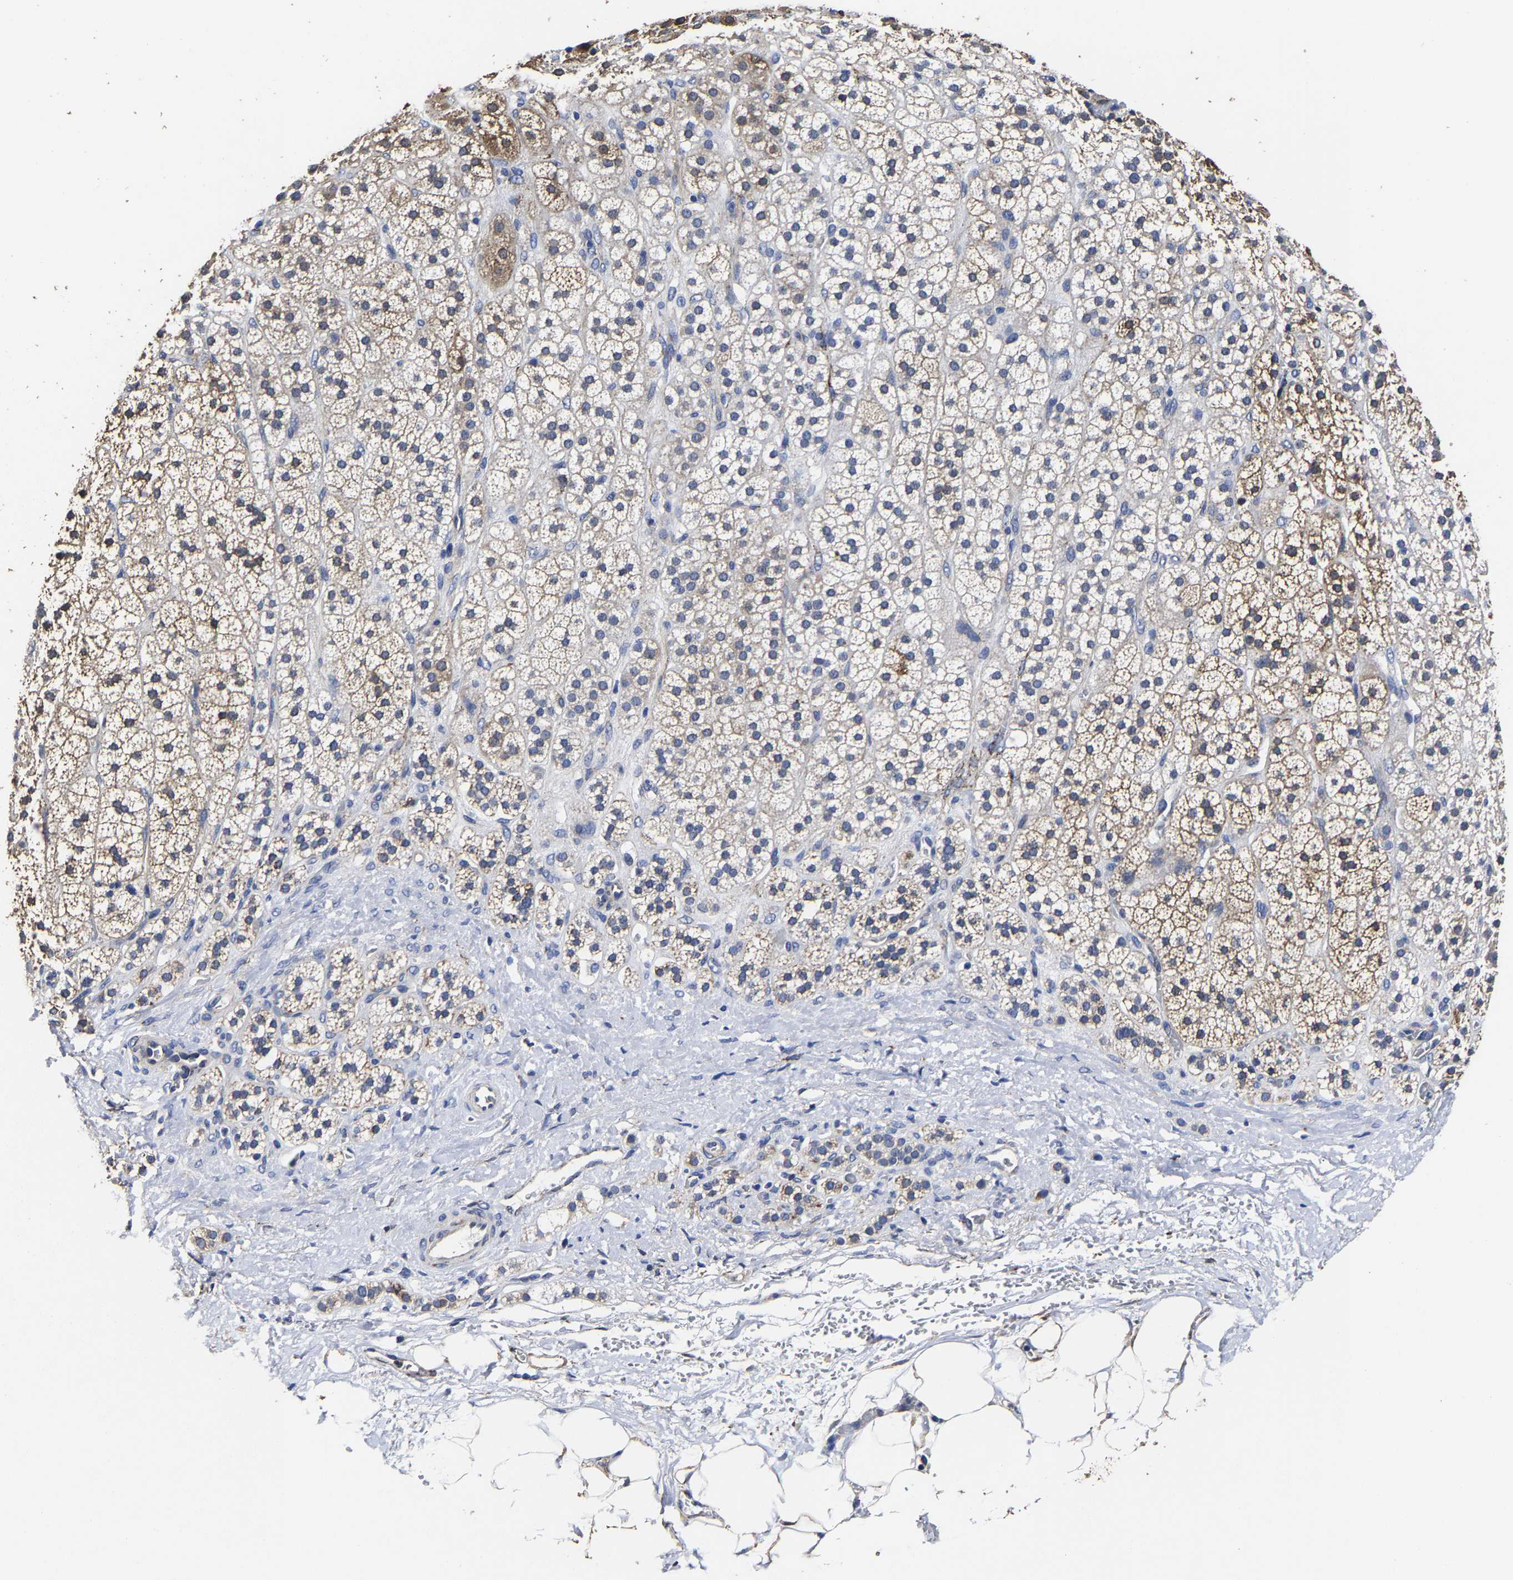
{"staining": {"intensity": "moderate", "quantity": ">75%", "location": "cytoplasmic/membranous"}, "tissue": "adrenal gland", "cell_type": "Glandular cells", "image_type": "normal", "snomed": [{"axis": "morphology", "description": "Normal tissue, NOS"}, {"axis": "topography", "description": "Adrenal gland"}], "caption": "Glandular cells demonstrate medium levels of moderate cytoplasmic/membranous staining in about >75% of cells in unremarkable adrenal gland. Nuclei are stained in blue.", "gene": "AASS", "patient": {"sex": "male", "age": 56}}